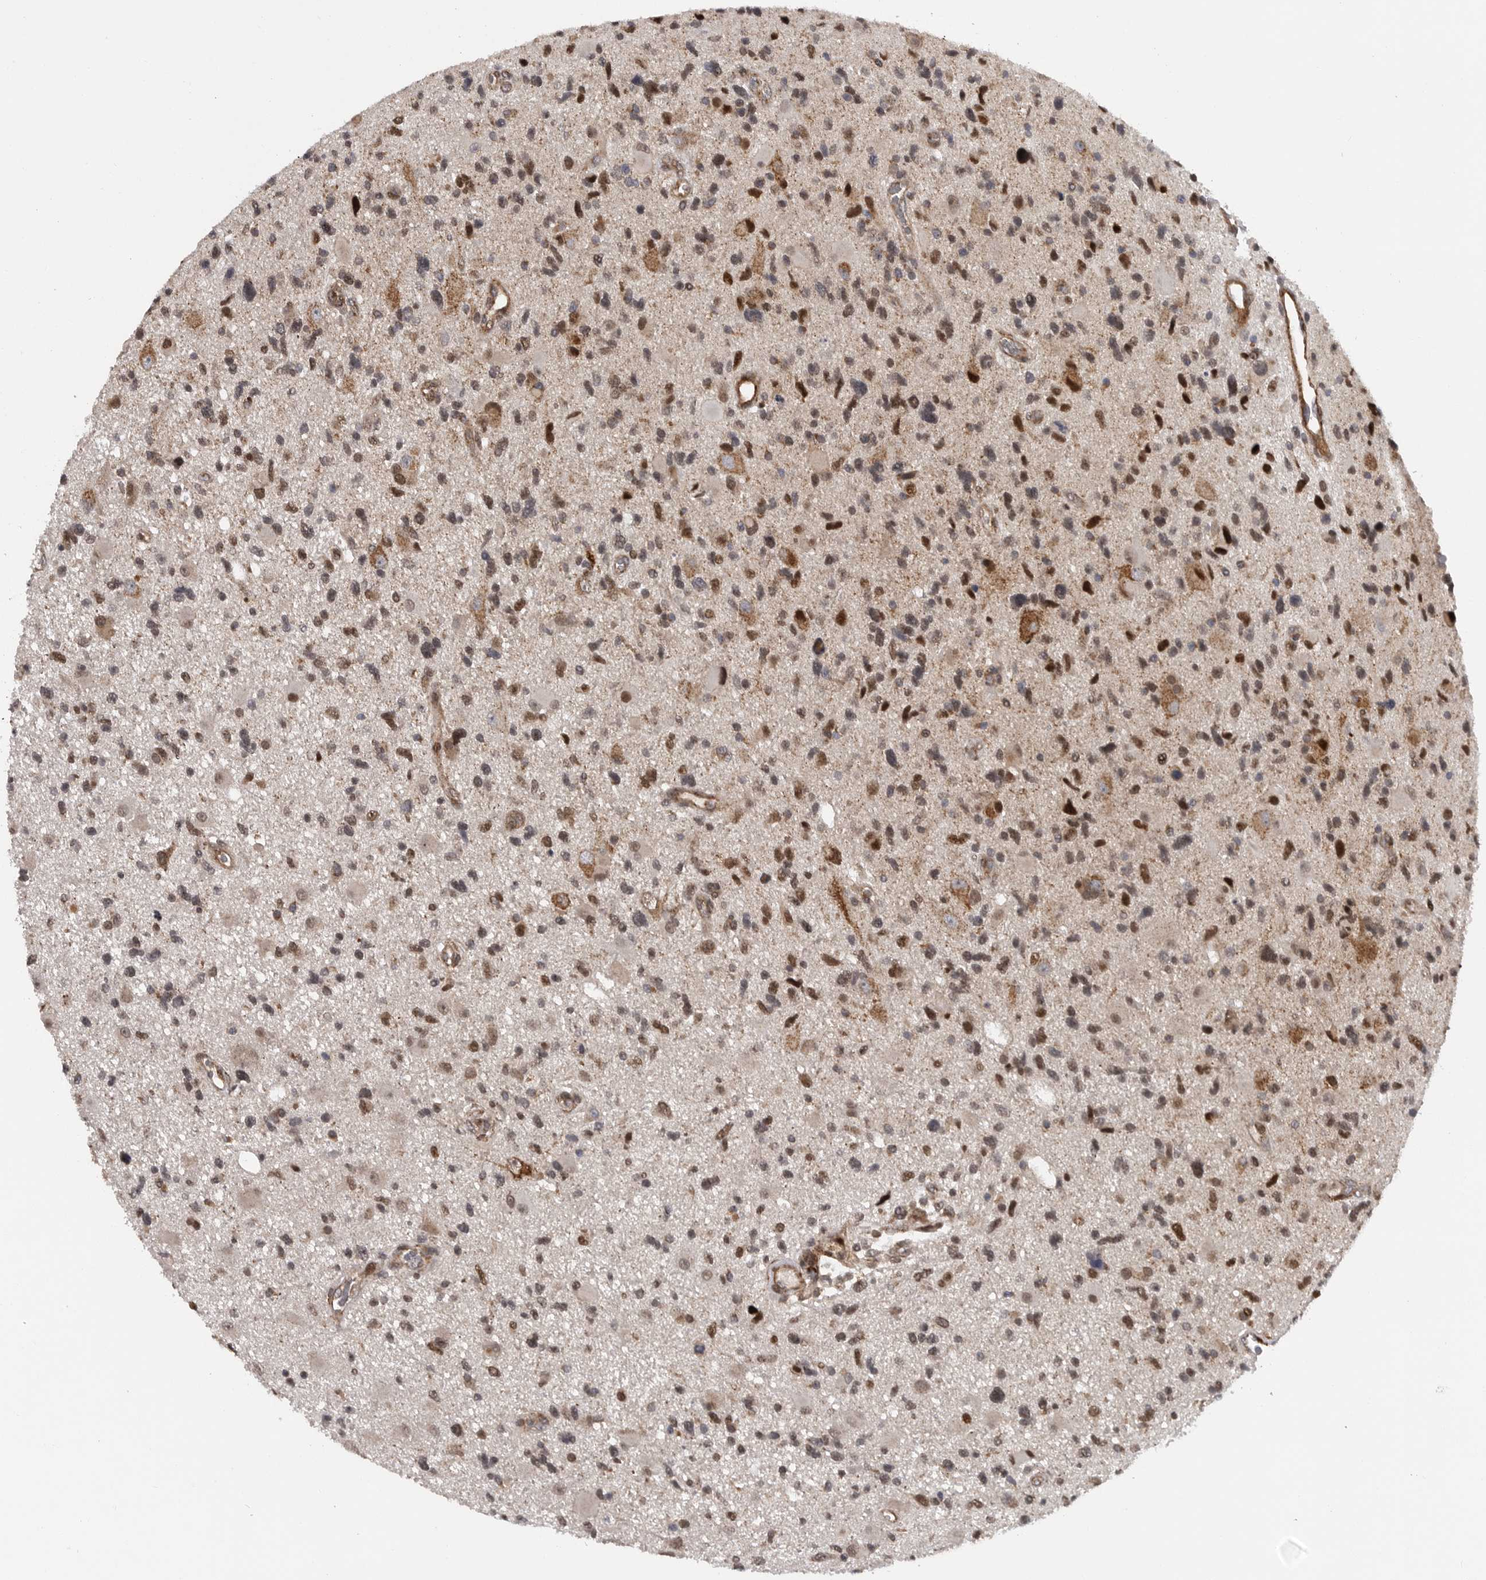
{"staining": {"intensity": "moderate", "quantity": "25%-75%", "location": "cytoplasmic/membranous,nuclear"}, "tissue": "glioma", "cell_type": "Tumor cells", "image_type": "cancer", "snomed": [{"axis": "morphology", "description": "Glioma, malignant, High grade"}, {"axis": "topography", "description": "Brain"}], "caption": "Human high-grade glioma (malignant) stained for a protein (brown) exhibits moderate cytoplasmic/membranous and nuclear positive staining in about 25%-75% of tumor cells.", "gene": "TMPRSS11F", "patient": {"sex": "male", "age": 33}}